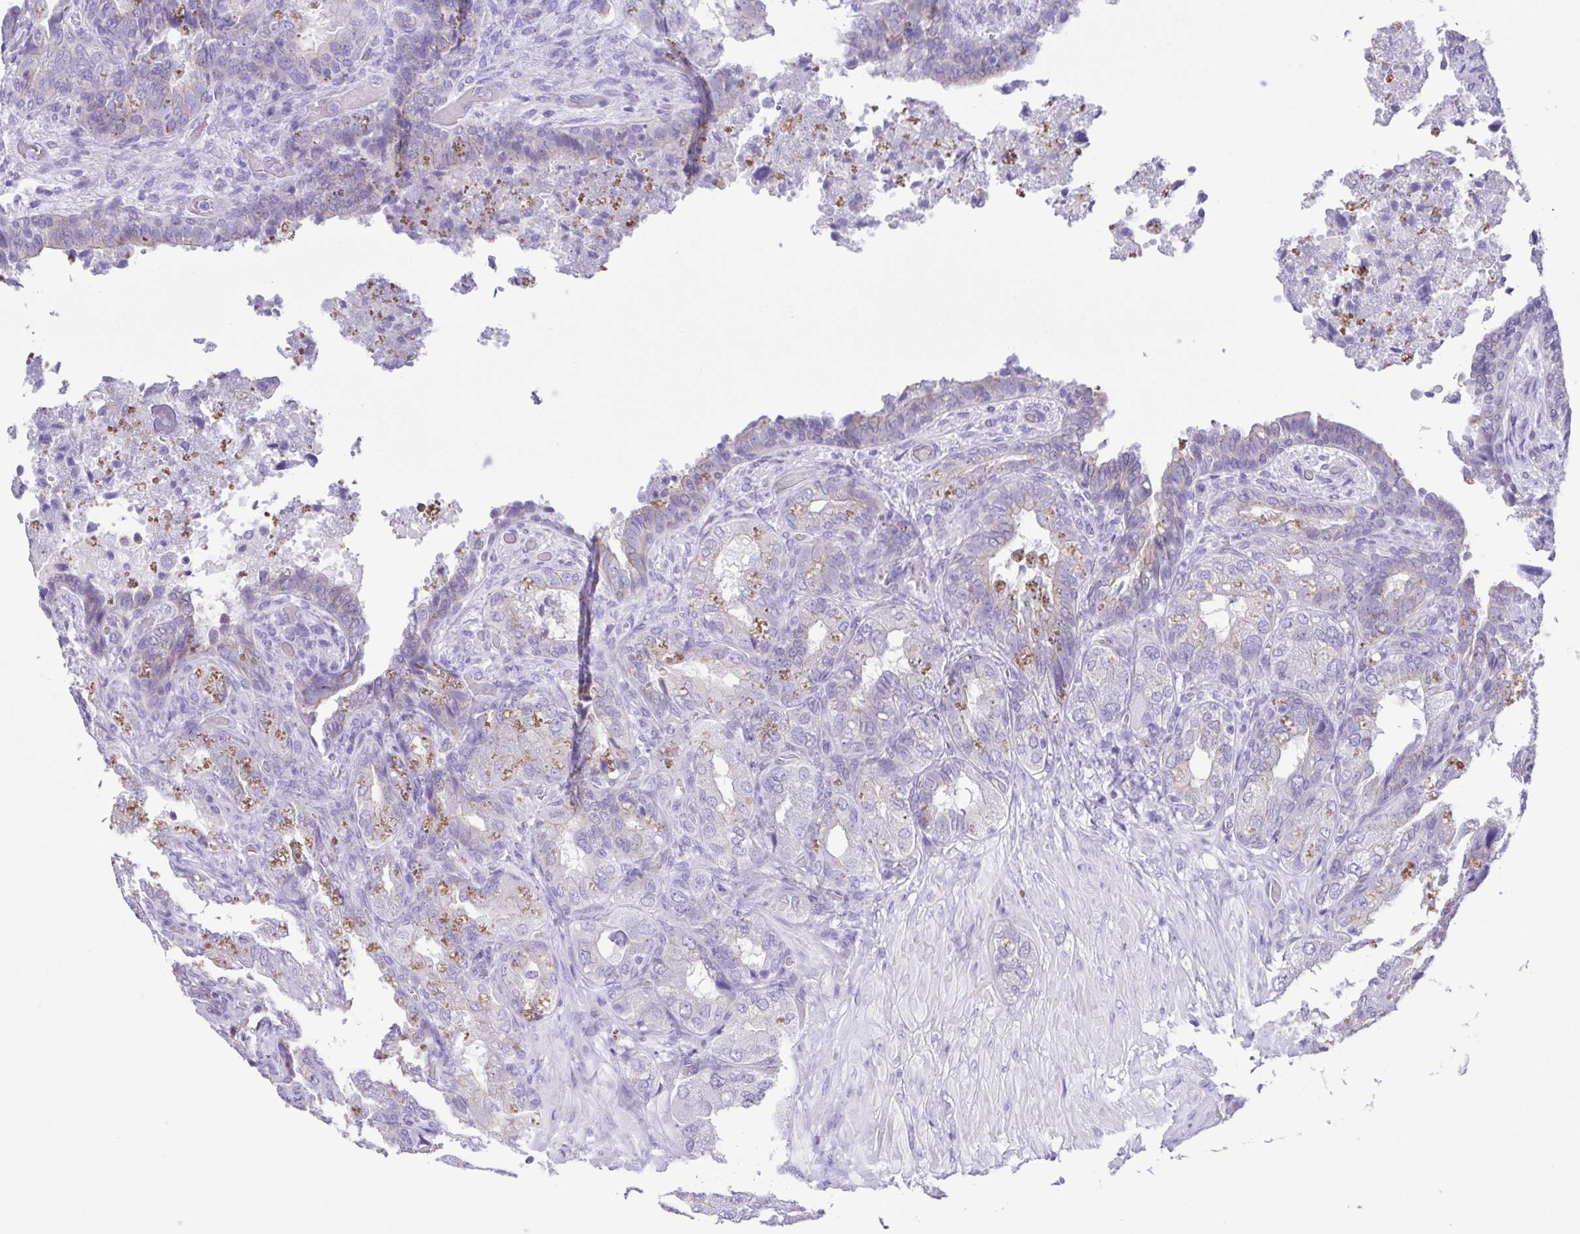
{"staining": {"intensity": "negative", "quantity": "none", "location": "none"}, "tissue": "seminal vesicle", "cell_type": "Glandular cells", "image_type": "normal", "snomed": [{"axis": "morphology", "description": "Normal tissue, NOS"}, {"axis": "topography", "description": "Seminal veicle"}], "caption": "This is an immunohistochemistry image of normal seminal vesicle. There is no expression in glandular cells.", "gene": "CYP11A1", "patient": {"sex": "male", "age": 57}}